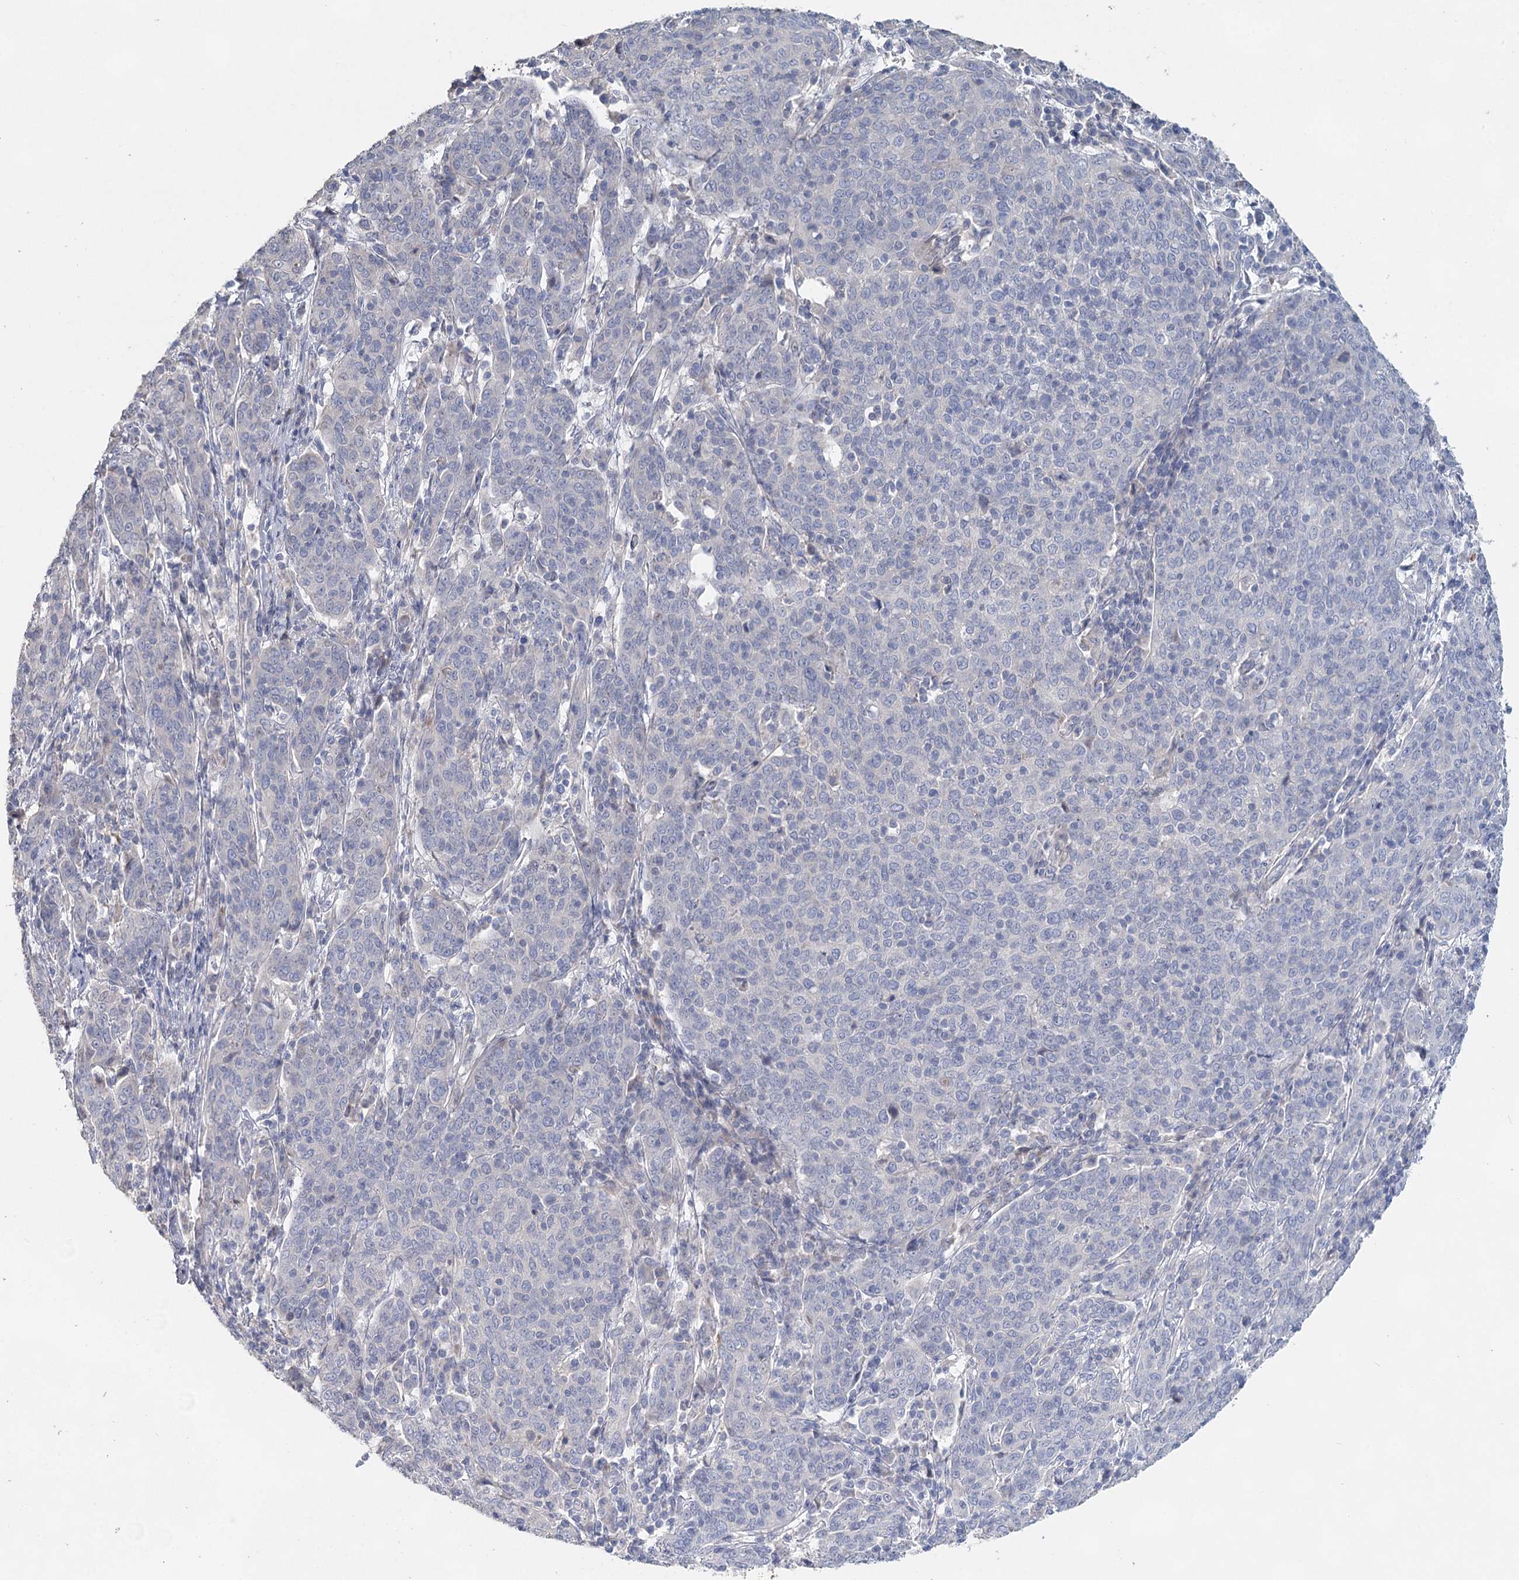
{"staining": {"intensity": "negative", "quantity": "none", "location": "none"}, "tissue": "cervical cancer", "cell_type": "Tumor cells", "image_type": "cancer", "snomed": [{"axis": "morphology", "description": "Squamous cell carcinoma, NOS"}, {"axis": "topography", "description": "Cervix"}], "caption": "Micrograph shows no significant protein staining in tumor cells of cervical cancer (squamous cell carcinoma). Nuclei are stained in blue.", "gene": "MYL6B", "patient": {"sex": "female", "age": 67}}